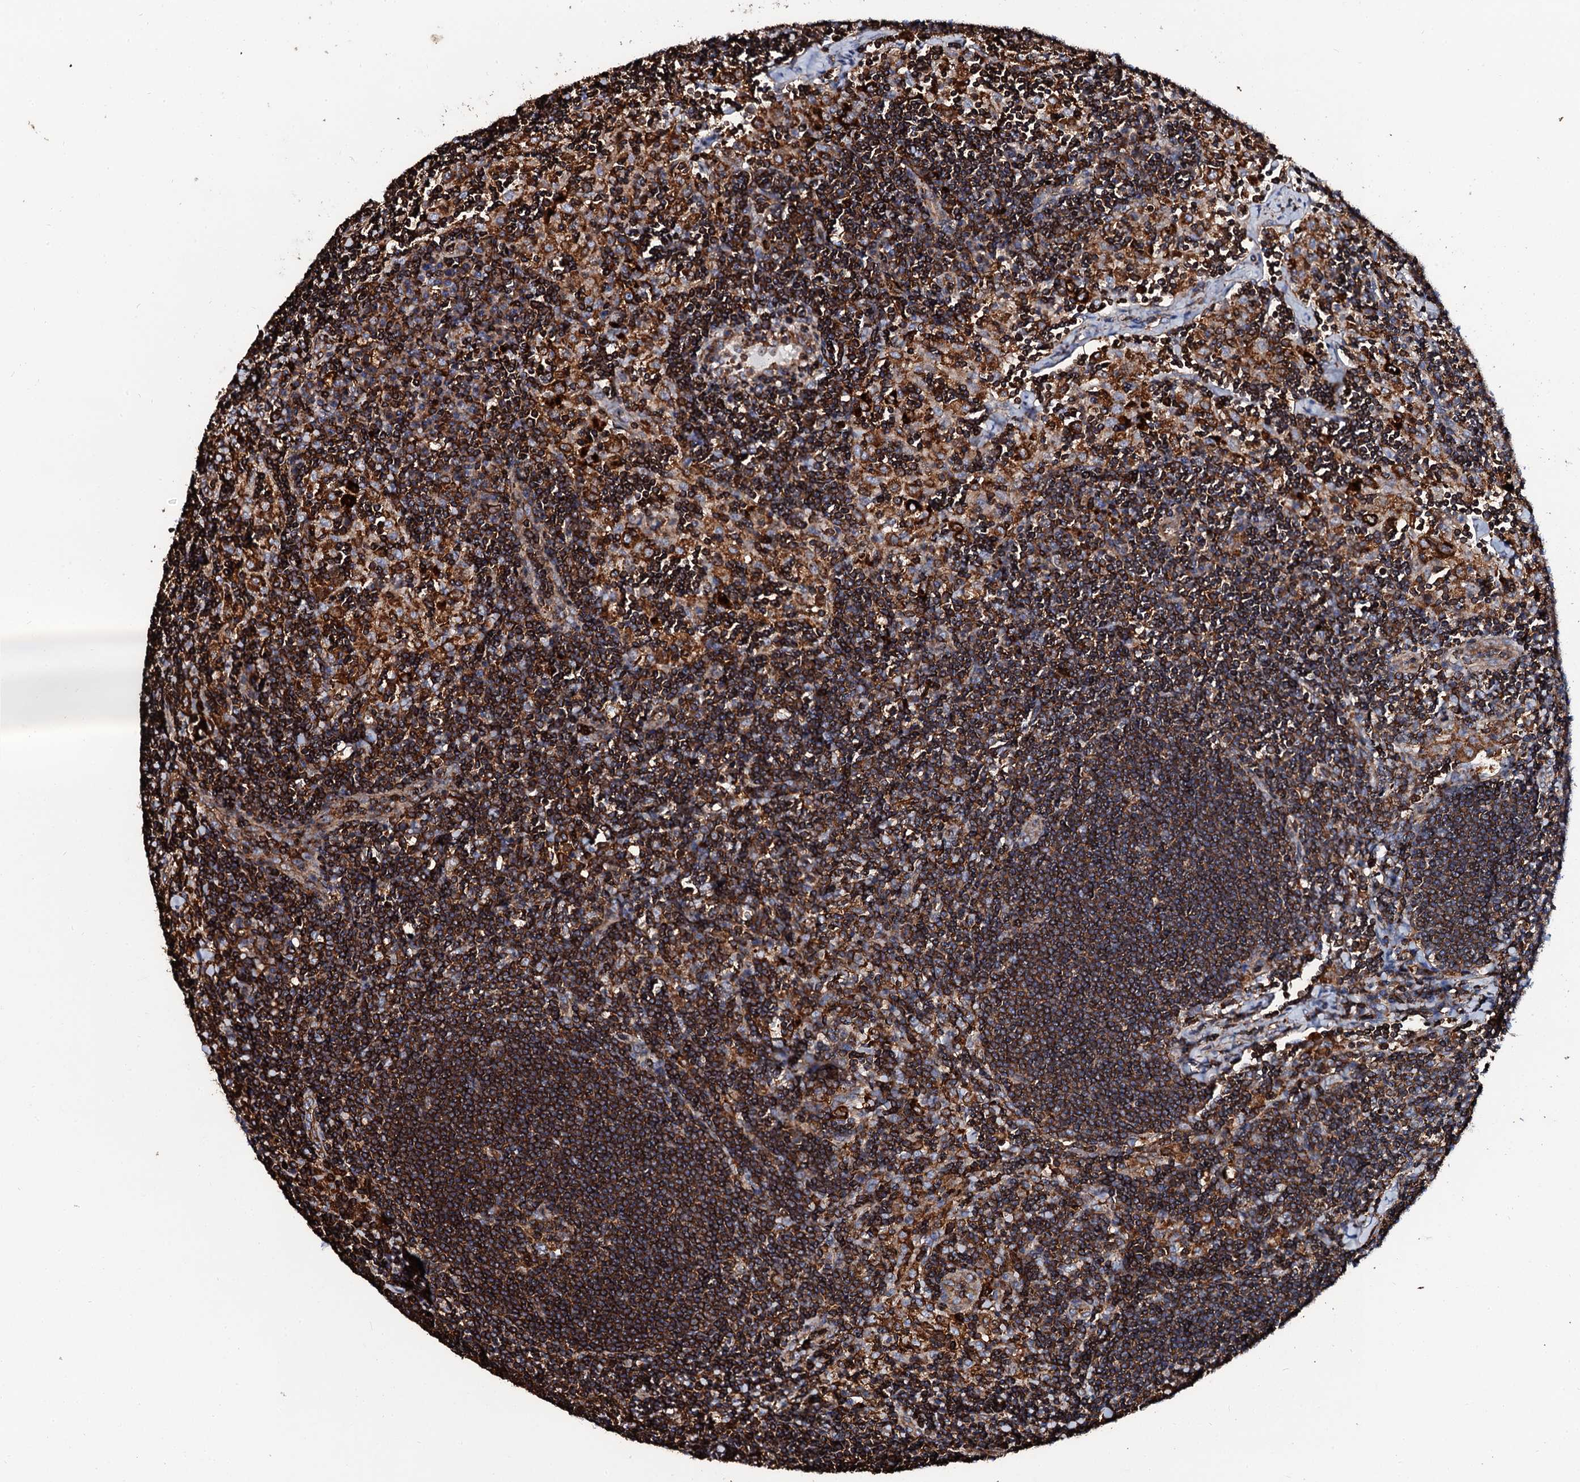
{"staining": {"intensity": "moderate", "quantity": ">75%", "location": "cytoplasmic/membranous"}, "tissue": "lymph node", "cell_type": "Germinal center cells", "image_type": "normal", "snomed": [{"axis": "morphology", "description": "Normal tissue, NOS"}, {"axis": "topography", "description": "Lymph node"}], "caption": "Immunohistochemistry (IHC) image of unremarkable lymph node: lymph node stained using IHC reveals medium levels of moderate protein expression localized specifically in the cytoplasmic/membranous of germinal center cells, appearing as a cytoplasmic/membranous brown color.", "gene": "INTS10", "patient": {"sex": "male", "age": 24}}